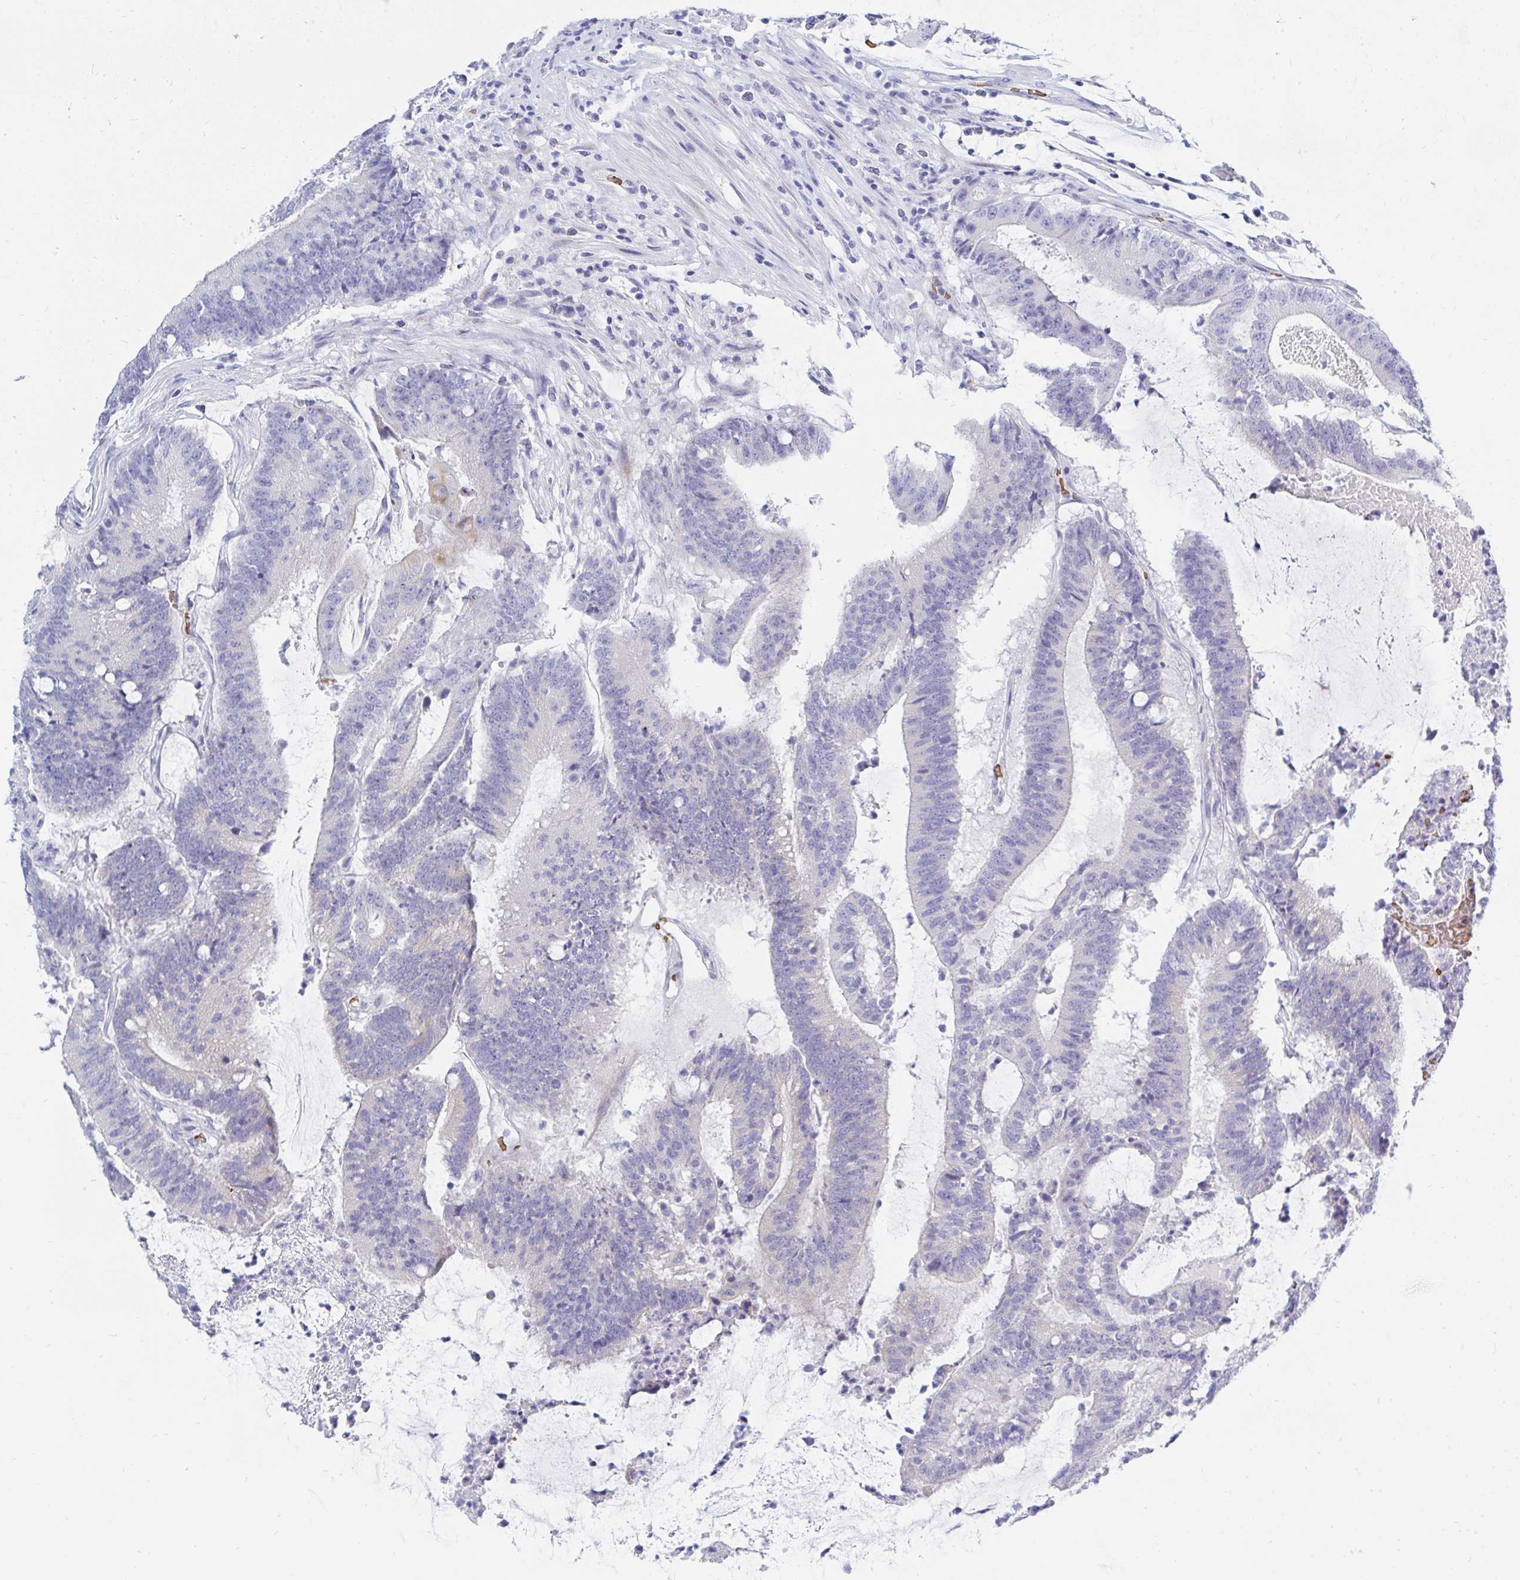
{"staining": {"intensity": "negative", "quantity": "none", "location": "none"}, "tissue": "colorectal cancer", "cell_type": "Tumor cells", "image_type": "cancer", "snomed": [{"axis": "morphology", "description": "Adenocarcinoma, NOS"}, {"axis": "topography", "description": "Colon"}], "caption": "DAB immunohistochemical staining of colorectal adenocarcinoma demonstrates no significant staining in tumor cells. (DAB (3,3'-diaminobenzidine) immunohistochemistry with hematoxylin counter stain).", "gene": "MROH2B", "patient": {"sex": "female", "age": 43}}